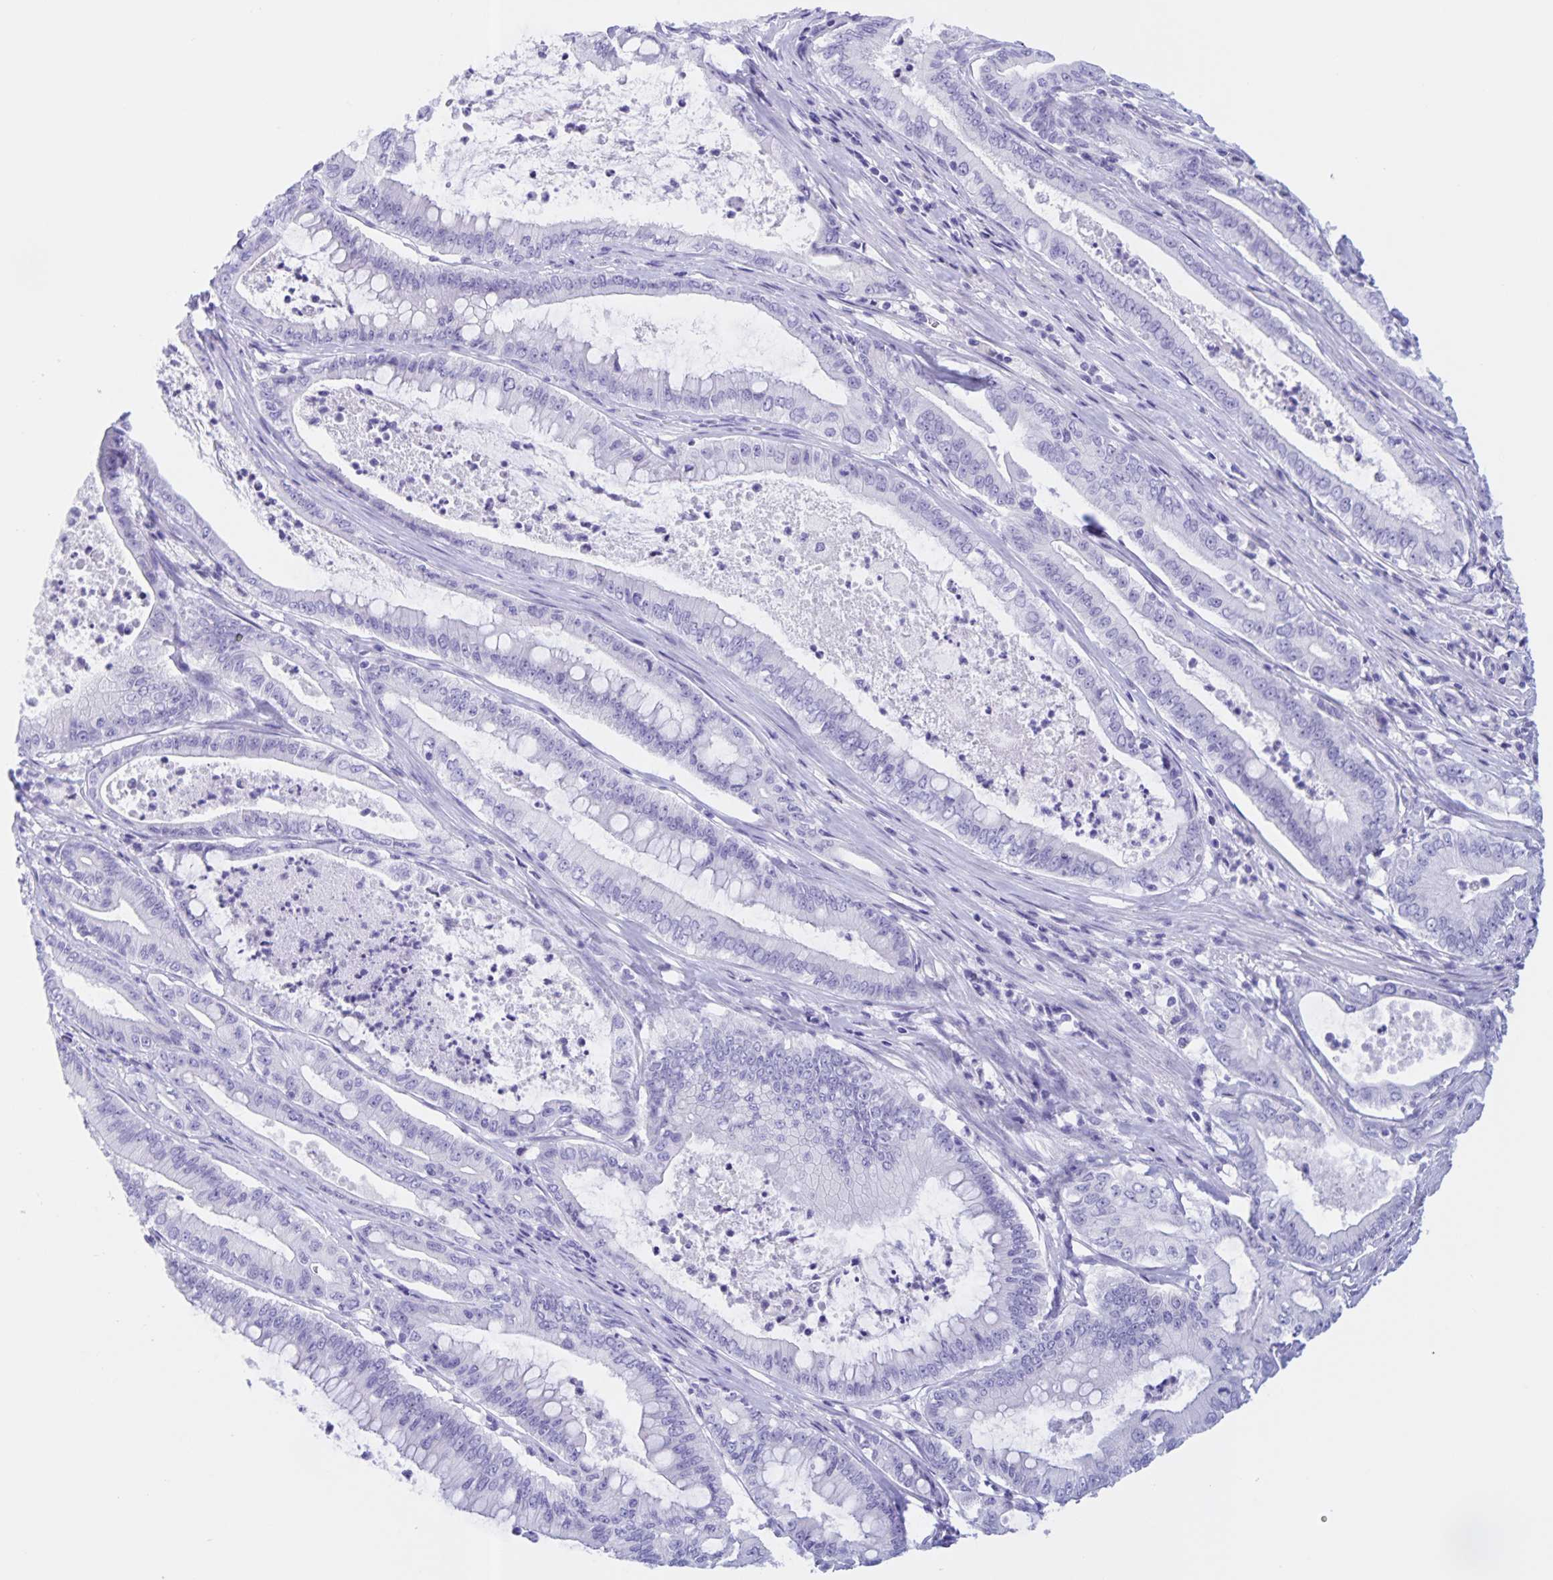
{"staining": {"intensity": "negative", "quantity": "none", "location": "none"}, "tissue": "pancreatic cancer", "cell_type": "Tumor cells", "image_type": "cancer", "snomed": [{"axis": "morphology", "description": "Adenocarcinoma, NOS"}, {"axis": "topography", "description": "Pancreas"}], "caption": "This is an IHC photomicrograph of human pancreatic adenocarcinoma. There is no expression in tumor cells.", "gene": "TGIF2LX", "patient": {"sex": "male", "age": 71}}